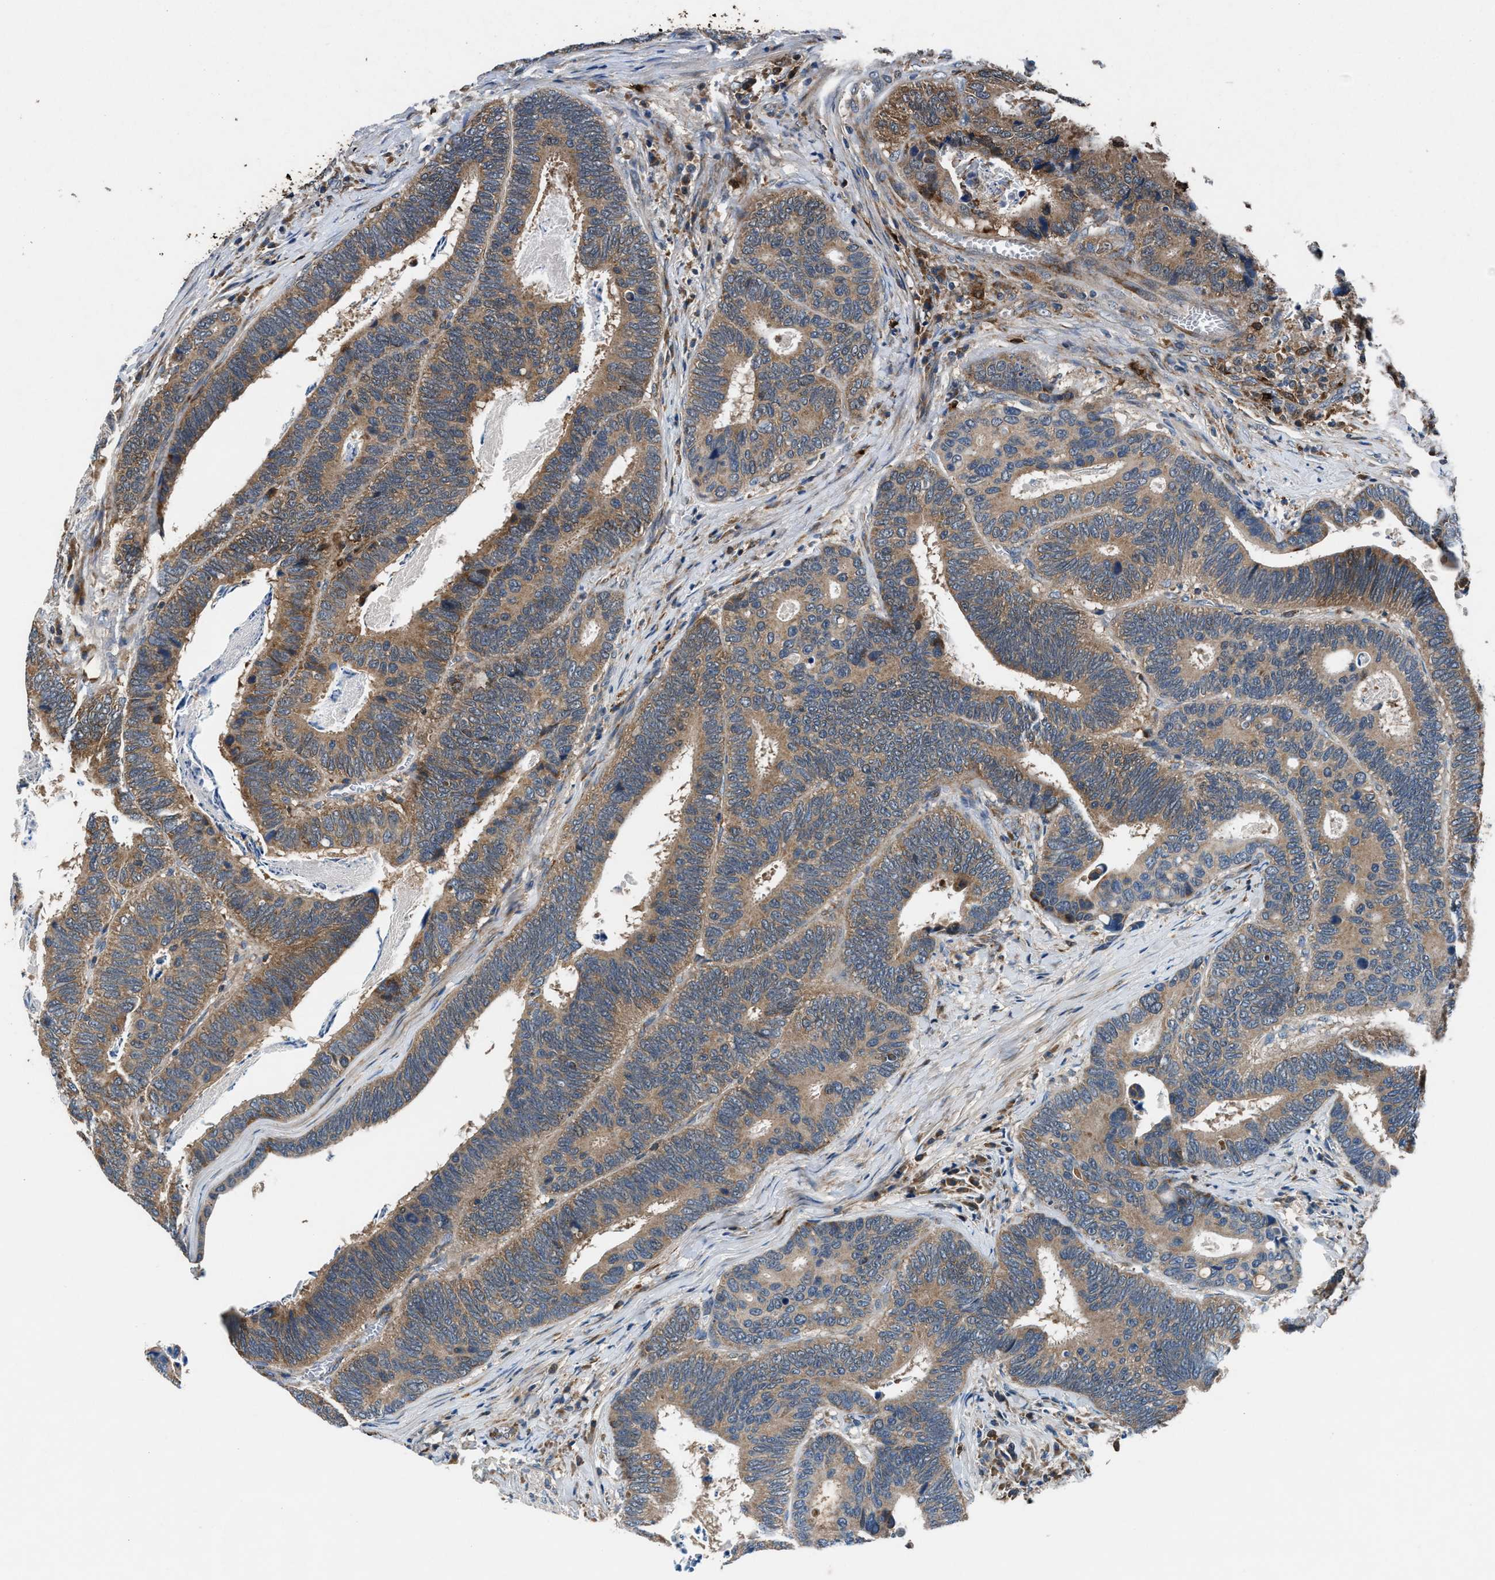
{"staining": {"intensity": "moderate", "quantity": ">75%", "location": "cytoplasmic/membranous"}, "tissue": "colorectal cancer", "cell_type": "Tumor cells", "image_type": "cancer", "snomed": [{"axis": "morphology", "description": "Inflammation, NOS"}, {"axis": "morphology", "description": "Adenocarcinoma, NOS"}, {"axis": "topography", "description": "Colon"}], "caption": "There is medium levels of moderate cytoplasmic/membranous expression in tumor cells of colorectal adenocarcinoma, as demonstrated by immunohistochemical staining (brown color).", "gene": "FAM221A", "patient": {"sex": "male", "age": 72}}